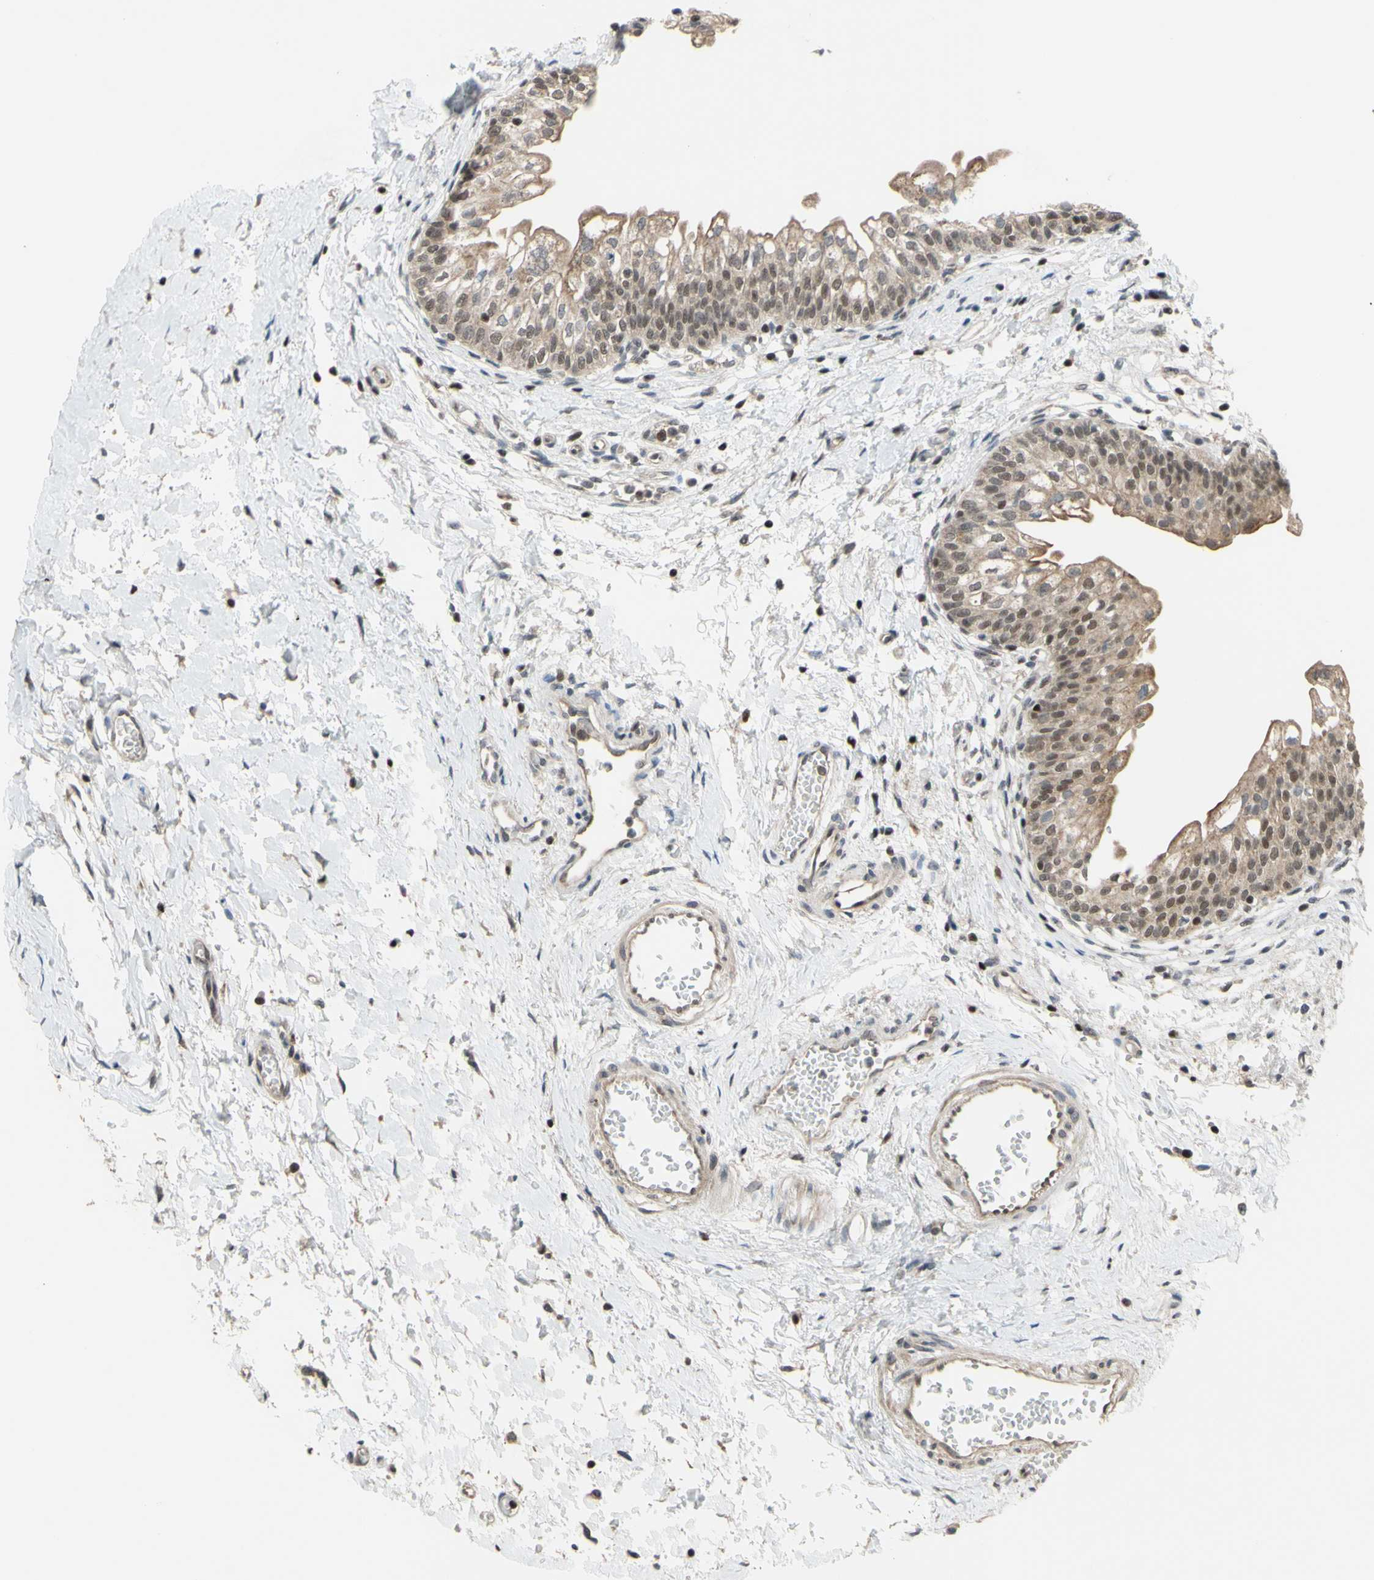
{"staining": {"intensity": "moderate", "quantity": ">75%", "location": "cytoplasmic/membranous,nuclear"}, "tissue": "urinary bladder", "cell_type": "Urothelial cells", "image_type": "normal", "snomed": [{"axis": "morphology", "description": "Normal tissue, NOS"}, {"axis": "topography", "description": "Urinary bladder"}], "caption": "There is medium levels of moderate cytoplasmic/membranous,nuclear expression in urothelial cells of unremarkable urinary bladder, as demonstrated by immunohistochemical staining (brown color).", "gene": "SP4", "patient": {"sex": "male", "age": 55}}